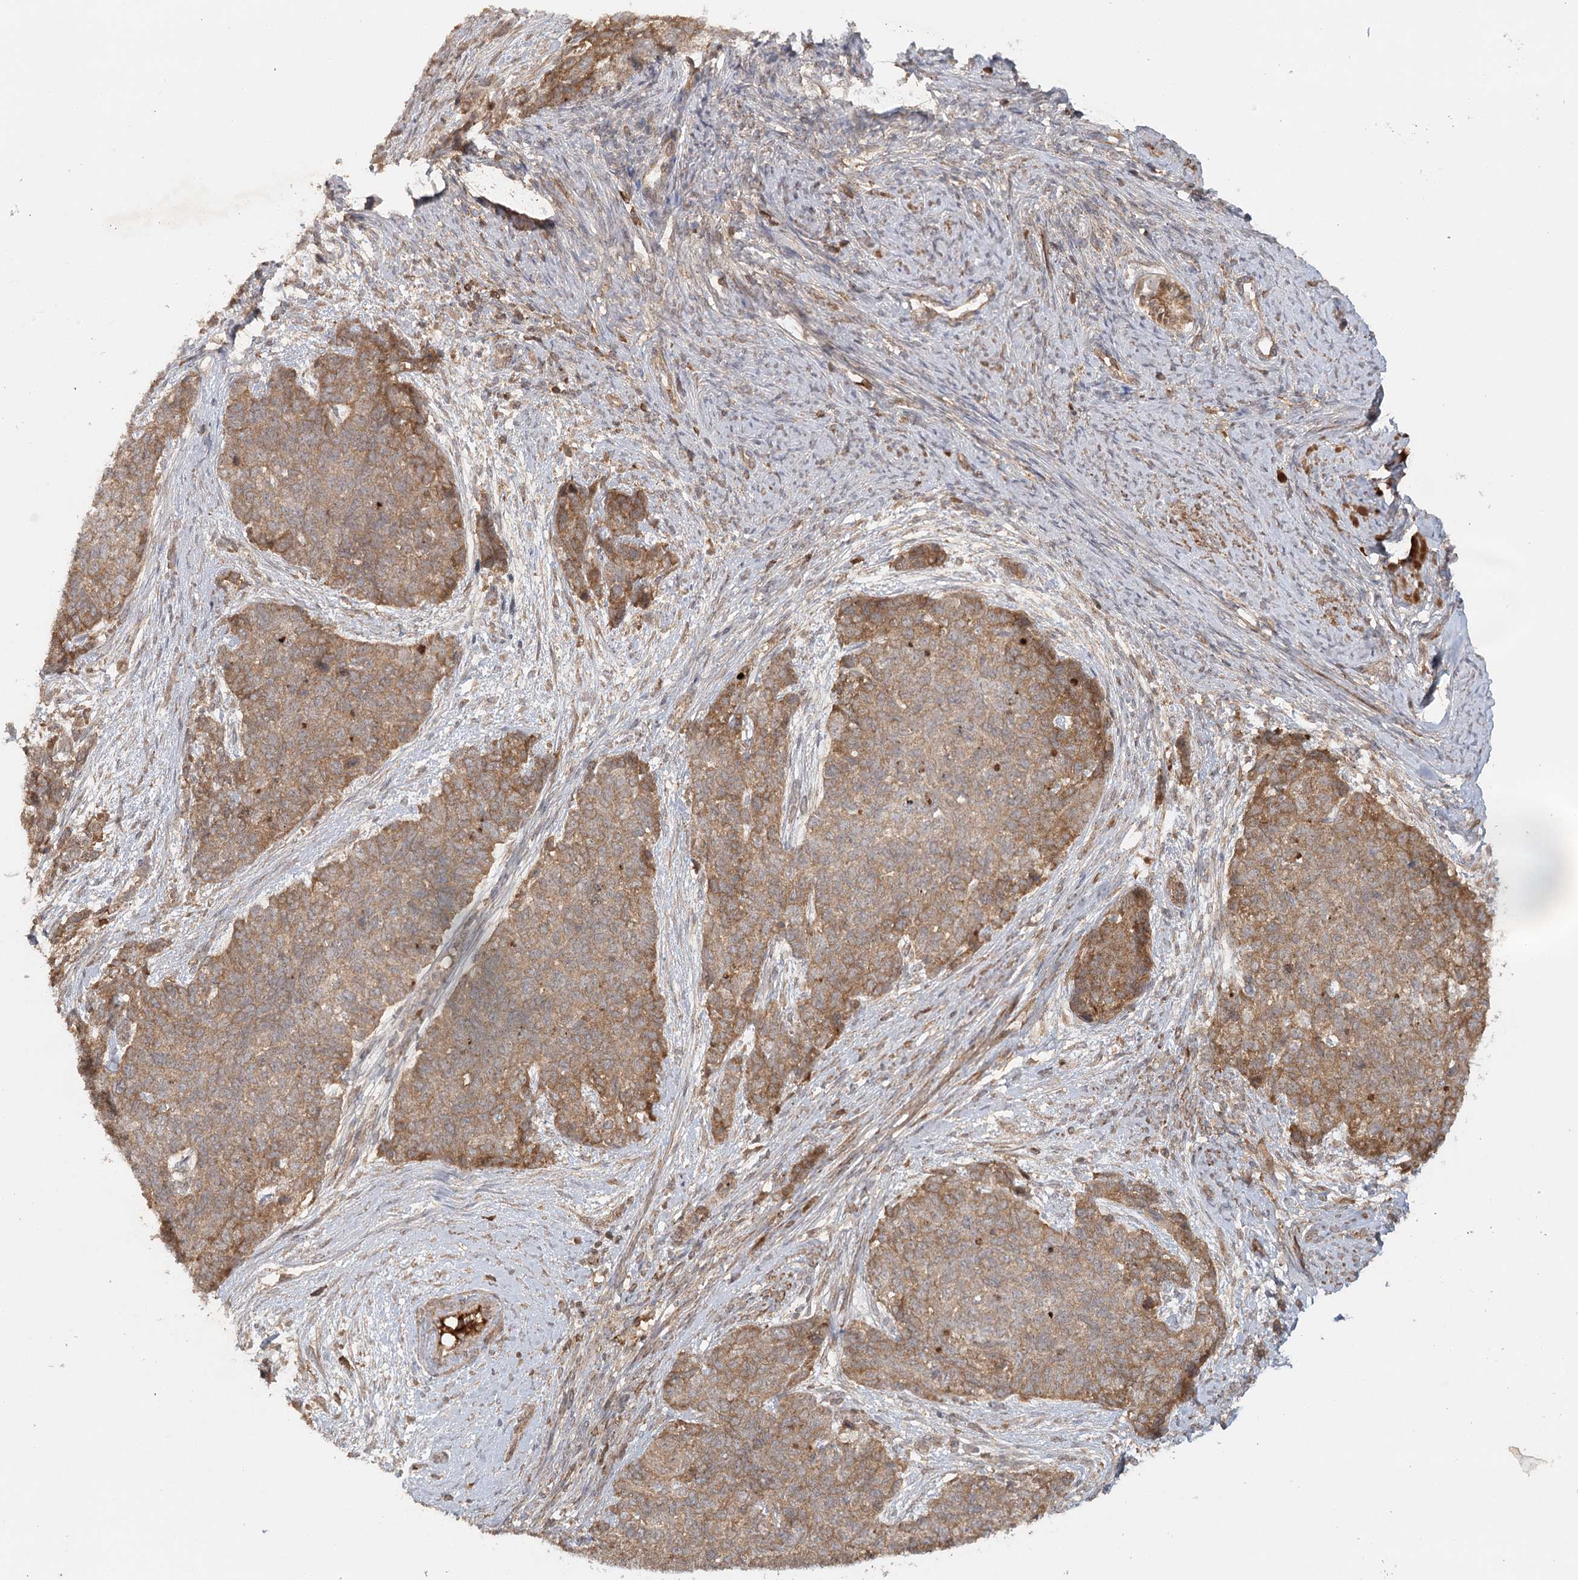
{"staining": {"intensity": "moderate", "quantity": ">75%", "location": "cytoplasmic/membranous"}, "tissue": "cervical cancer", "cell_type": "Tumor cells", "image_type": "cancer", "snomed": [{"axis": "morphology", "description": "Squamous cell carcinoma, NOS"}, {"axis": "topography", "description": "Cervix"}], "caption": "Immunohistochemical staining of cervical cancer shows moderate cytoplasmic/membranous protein expression in approximately >75% of tumor cells. (Stains: DAB in brown, nuclei in blue, Microscopy: brightfield microscopy at high magnification).", "gene": "ARL13A", "patient": {"sex": "female", "age": 63}}